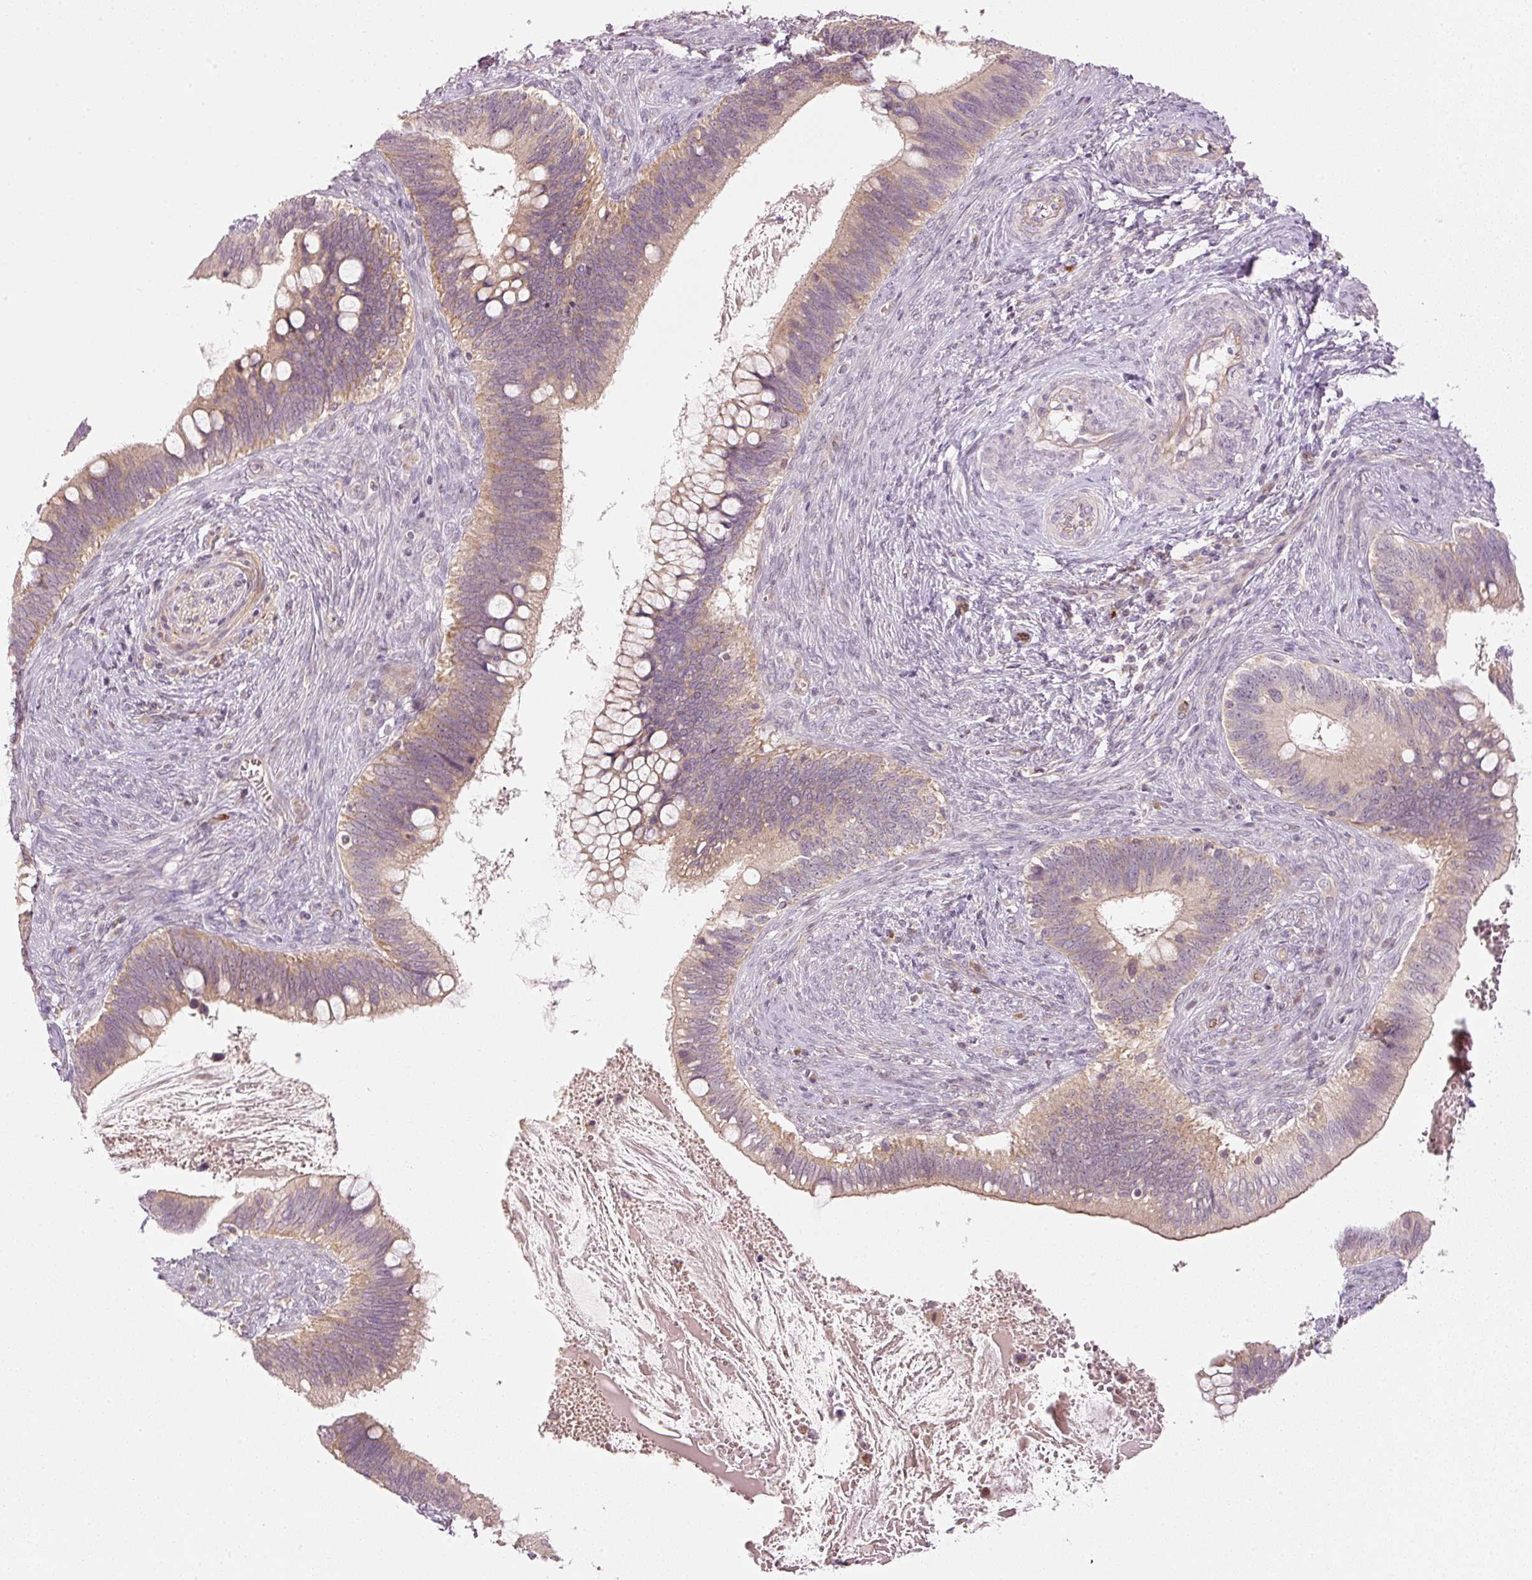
{"staining": {"intensity": "moderate", "quantity": ">75%", "location": "cytoplasmic/membranous"}, "tissue": "cervical cancer", "cell_type": "Tumor cells", "image_type": "cancer", "snomed": [{"axis": "morphology", "description": "Adenocarcinoma, NOS"}, {"axis": "topography", "description": "Cervix"}], "caption": "Immunohistochemical staining of cervical cancer exhibits medium levels of moderate cytoplasmic/membranous protein positivity in about >75% of tumor cells. Using DAB (3,3'-diaminobenzidine) (brown) and hematoxylin (blue) stains, captured at high magnification using brightfield microscopy.", "gene": "CDC20B", "patient": {"sex": "female", "age": 42}}